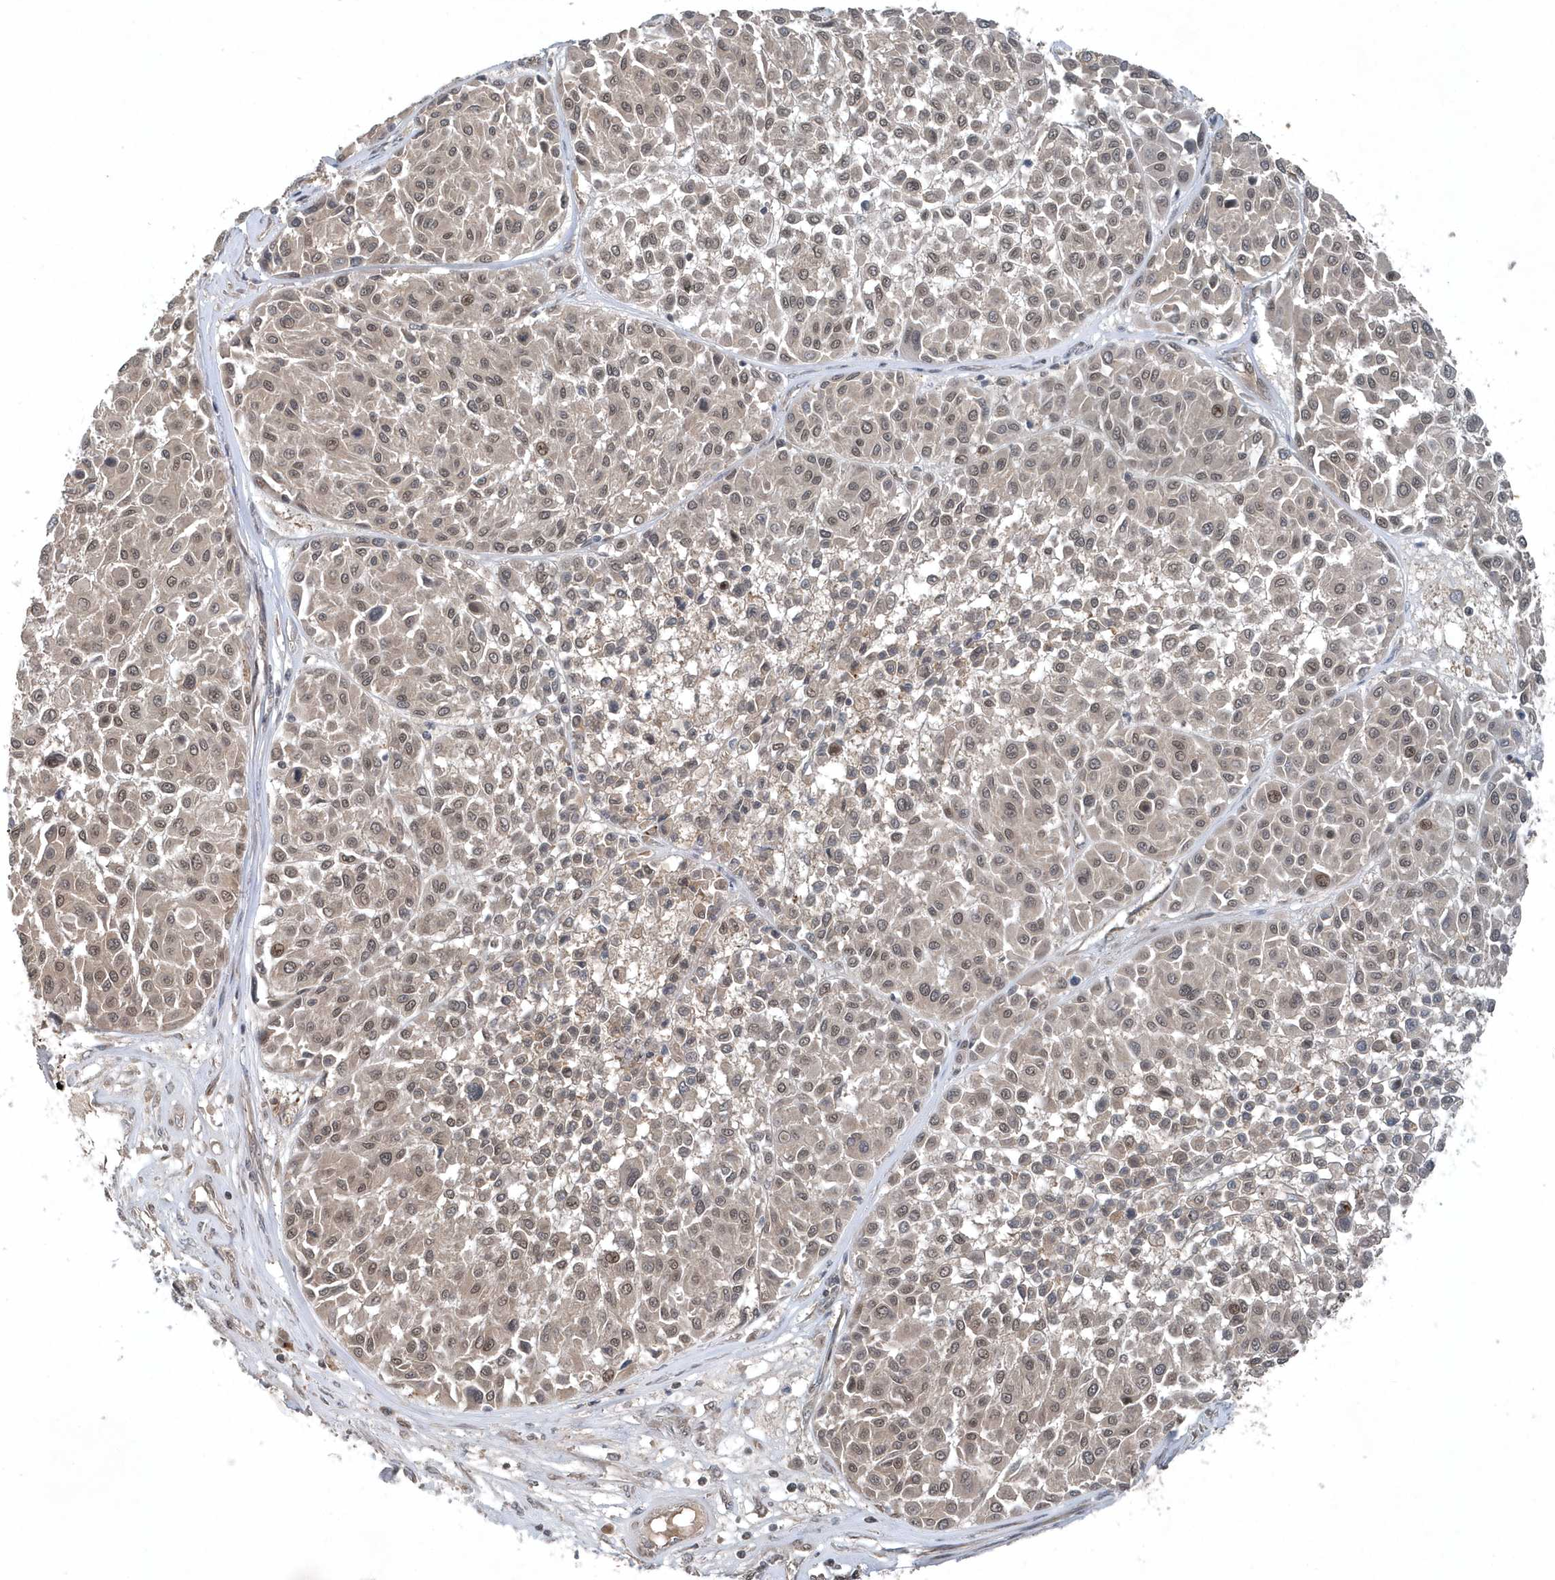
{"staining": {"intensity": "weak", "quantity": ">75%", "location": "nuclear"}, "tissue": "melanoma", "cell_type": "Tumor cells", "image_type": "cancer", "snomed": [{"axis": "morphology", "description": "Malignant melanoma, Metastatic site"}, {"axis": "topography", "description": "Soft tissue"}], "caption": "Immunohistochemistry (IHC) (DAB) staining of human malignant melanoma (metastatic site) exhibits weak nuclear protein staining in about >75% of tumor cells.", "gene": "QTRT2", "patient": {"sex": "male", "age": 41}}